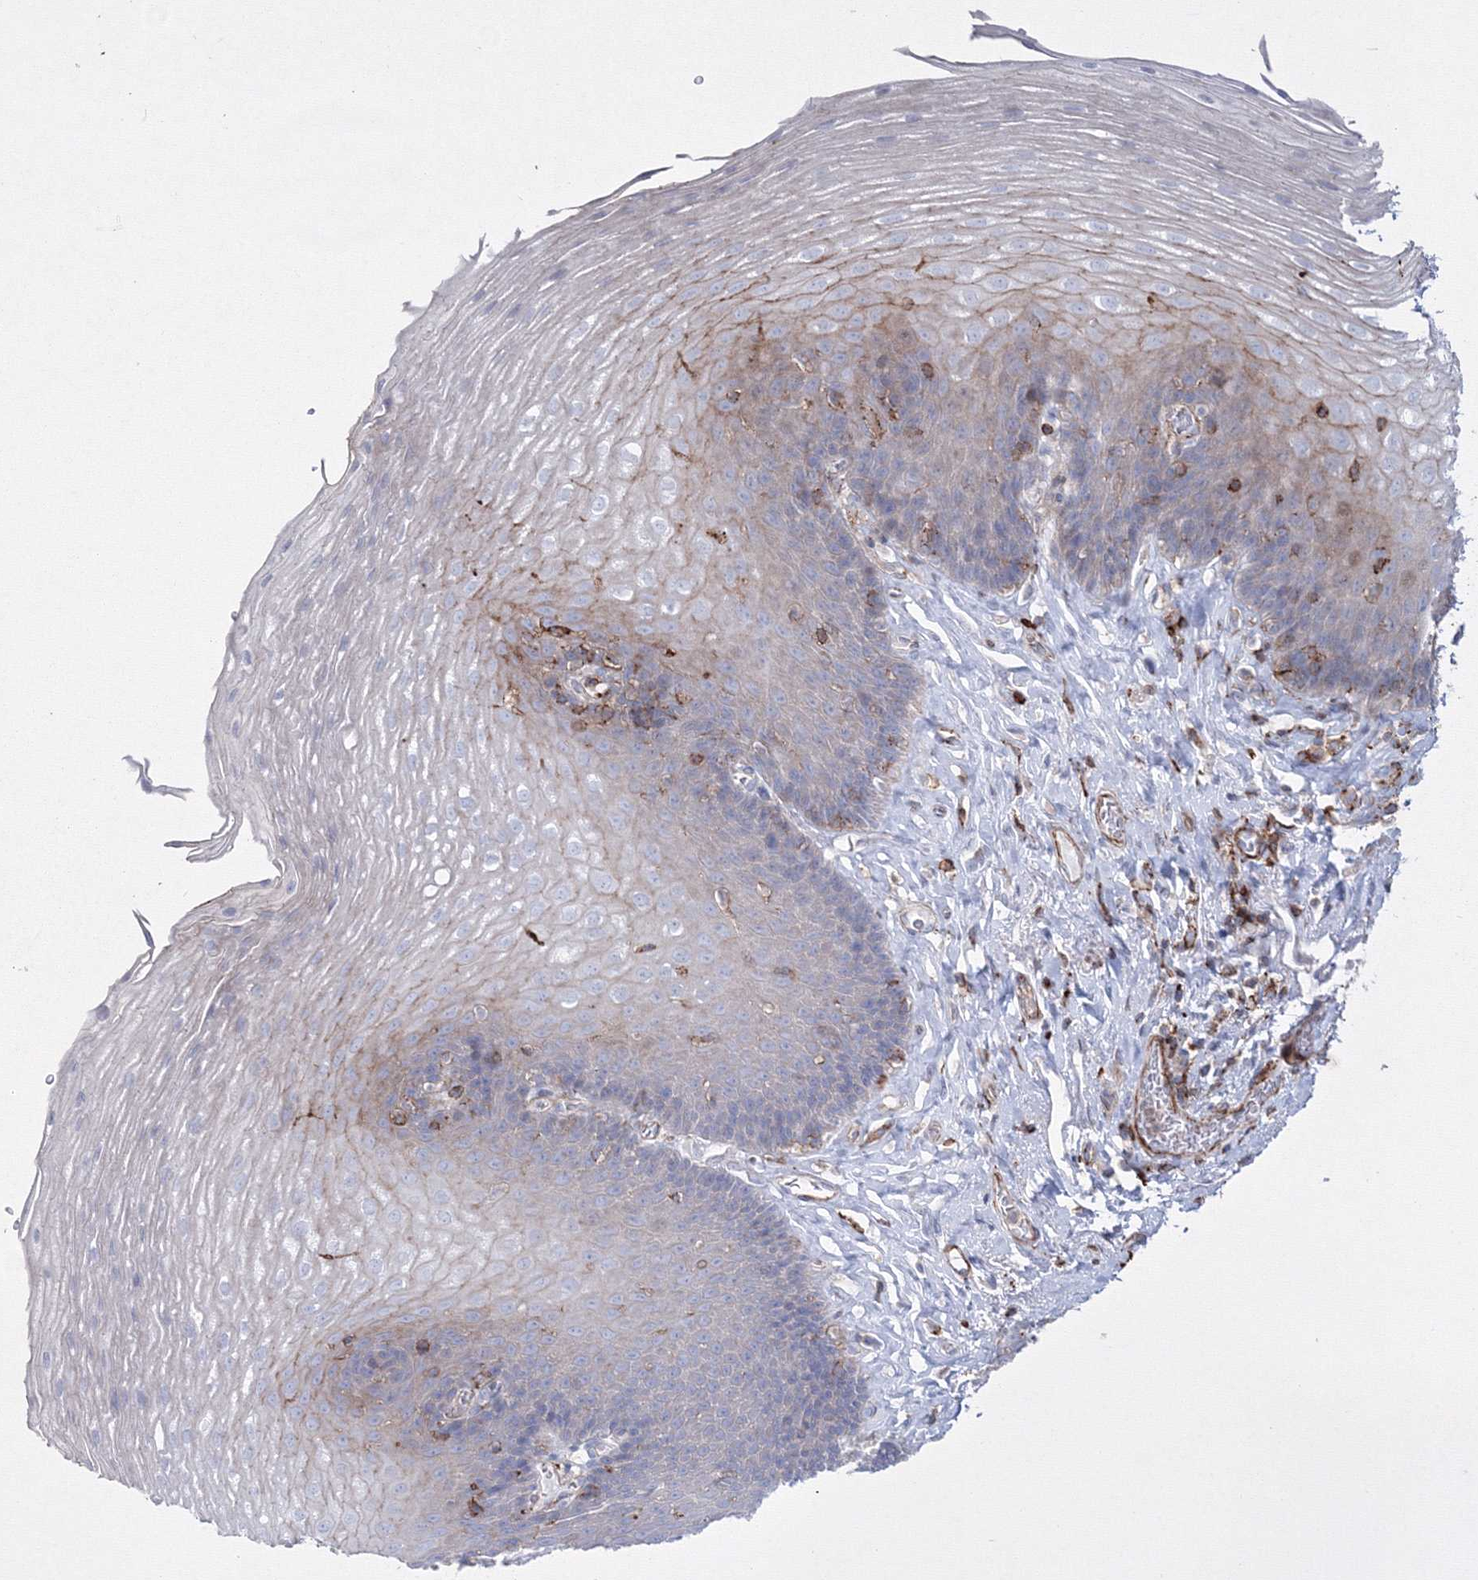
{"staining": {"intensity": "negative", "quantity": "none", "location": "none"}, "tissue": "esophagus", "cell_type": "Squamous epithelial cells", "image_type": "normal", "snomed": [{"axis": "morphology", "description": "Normal tissue, NOS"}, {"axis": "topography", "description": "Esophagus"}], "caption": "Immunohistochemistry (IHC) image of normal esophagus: esophagus stained with DAB (3,3'-diaminobenzidine) displays no significant protein expression in squamous epithelial cells.", "gene": "GPR82", "patient": {"sex": "female", "age": 66}}